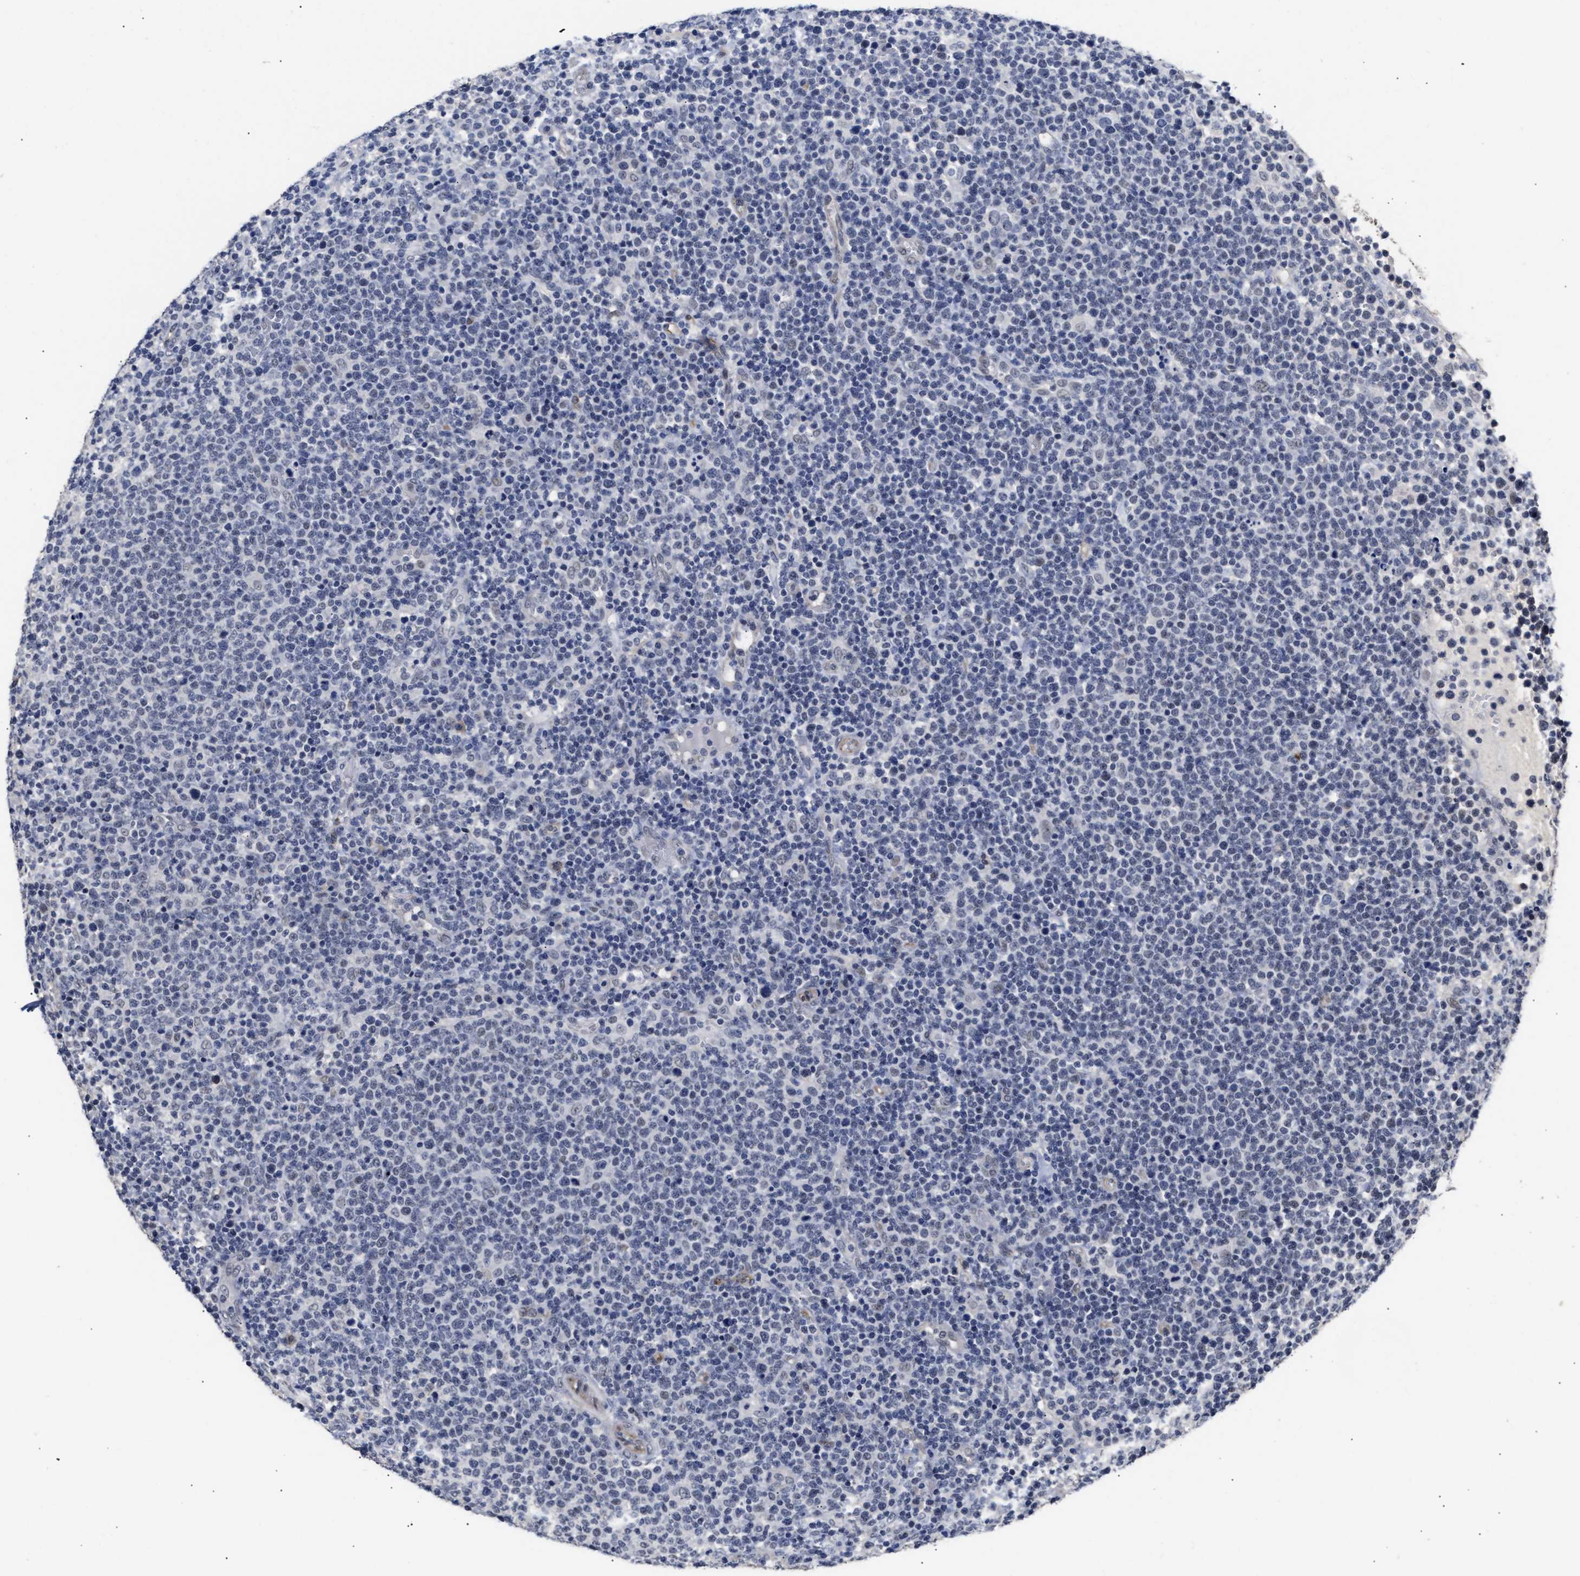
{"staining": {"intensity": "negative", "quantity": "none", "location": "none"}, "tissue": "lymphoma", "cell_type": "Tumor cells", "image_type": "cancer", "snomed": [{"axis": "morphology", "description": "Malignant lymphoma, non-Hodgkin's type, High grade"}, {"axis": "topography", "description": "Lymph node"}], "caption": "Image shows no significant protein expression in tumor cells of lymphoma.", "gene": "AHNAK2", "patient": {"sex": "male", "age": 61}}